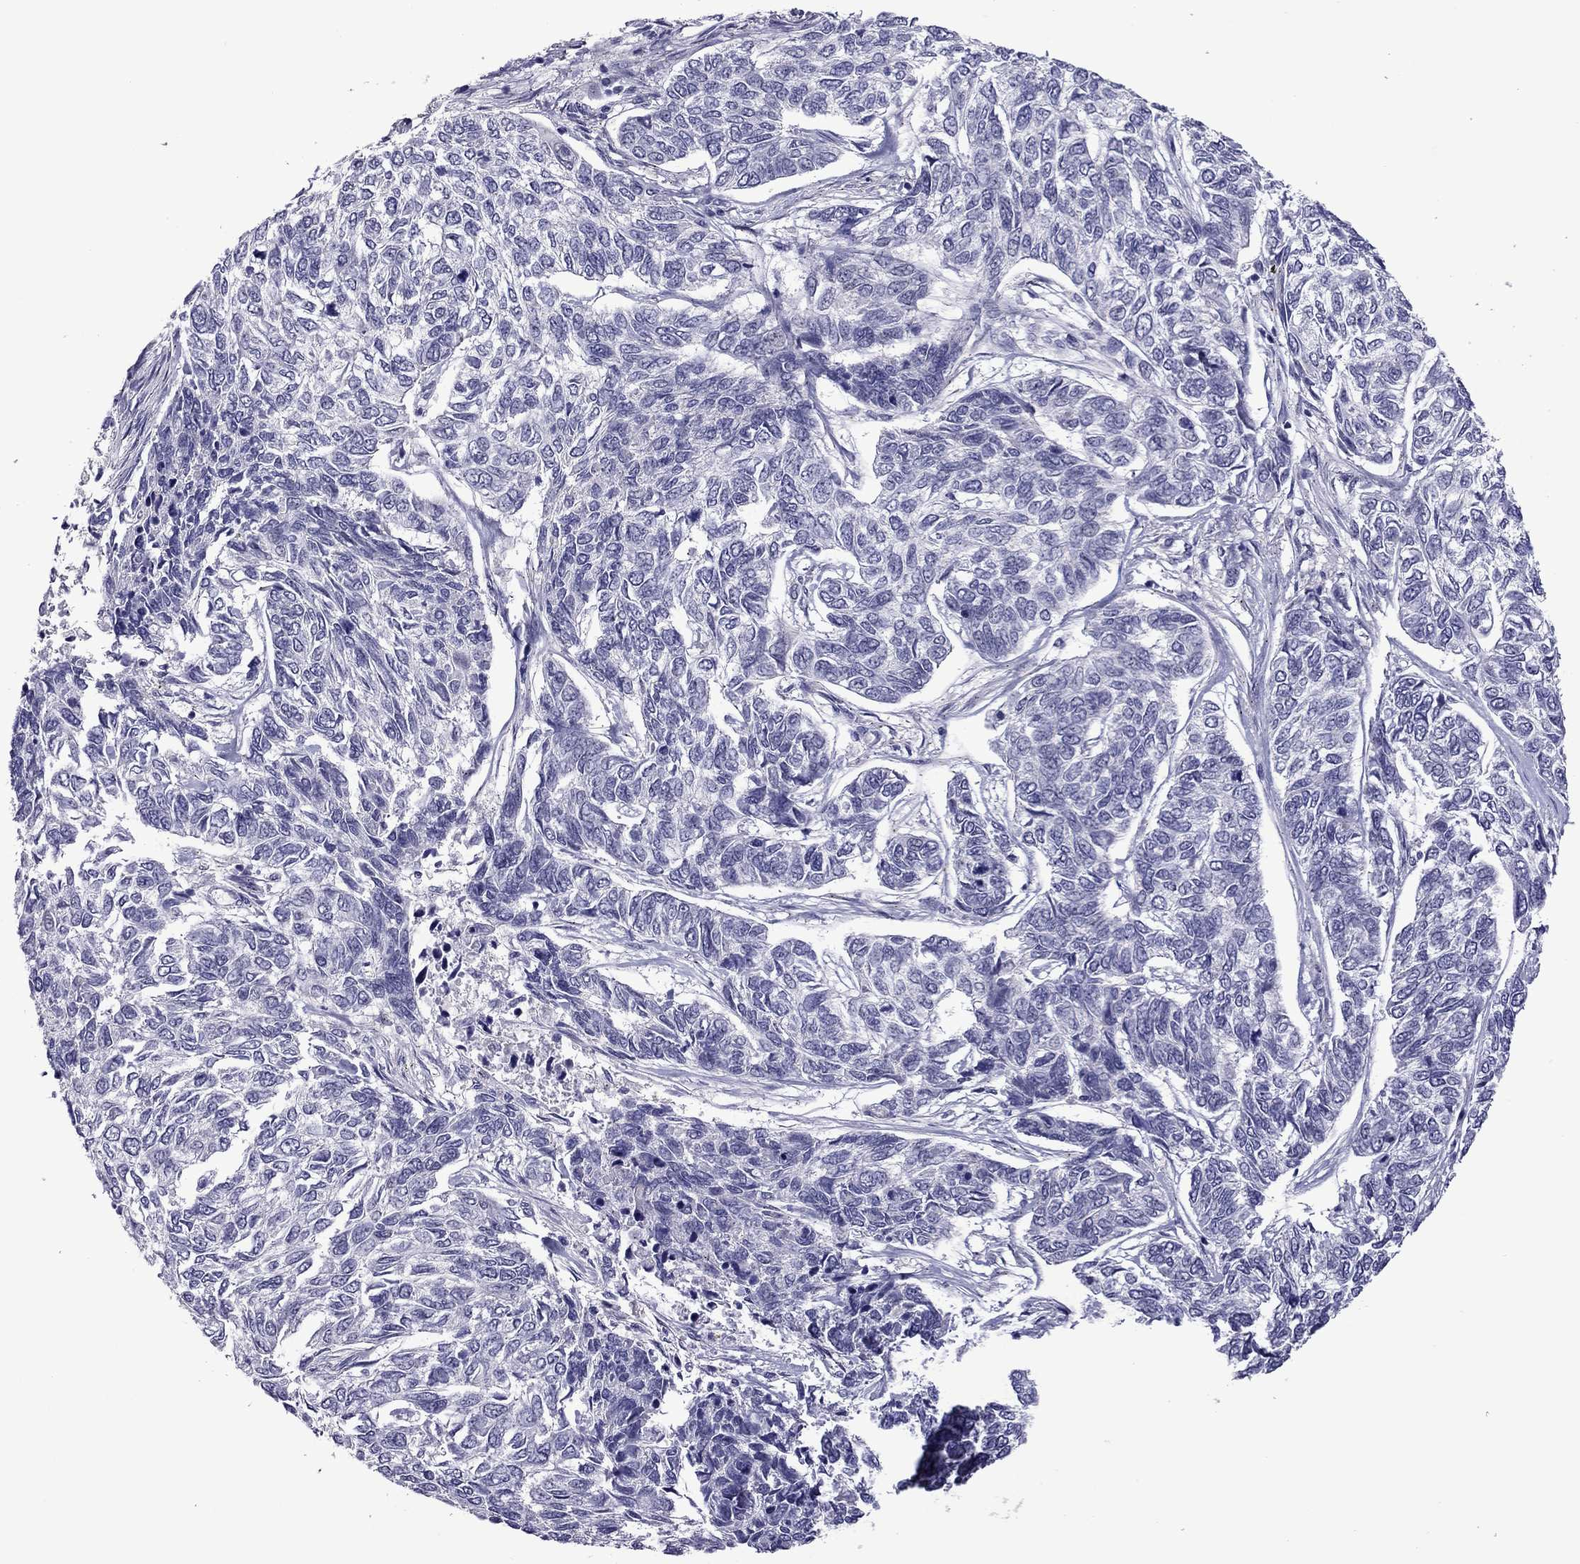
{"staining": {"intensity": "negative", "quantity": "none", "location": "none"}, "tissue": "skin cancer", "cell_type": "Tumor cells", "image_type": "cancer", "snomed": [{"axis": "morphology", "description": "Basal cell carcinoma"}, {"axis": "topography", "description": "Skin"}], "caption": "Immunohistochemical staining of skin cancer displays no significant expression in tumor cells. The staining is performed using DAB brown chromogen with nuclei counter-stained in using hematoxylin.", "gene": "MYBPH", "patient": {"sex": "female", "age": 65}}